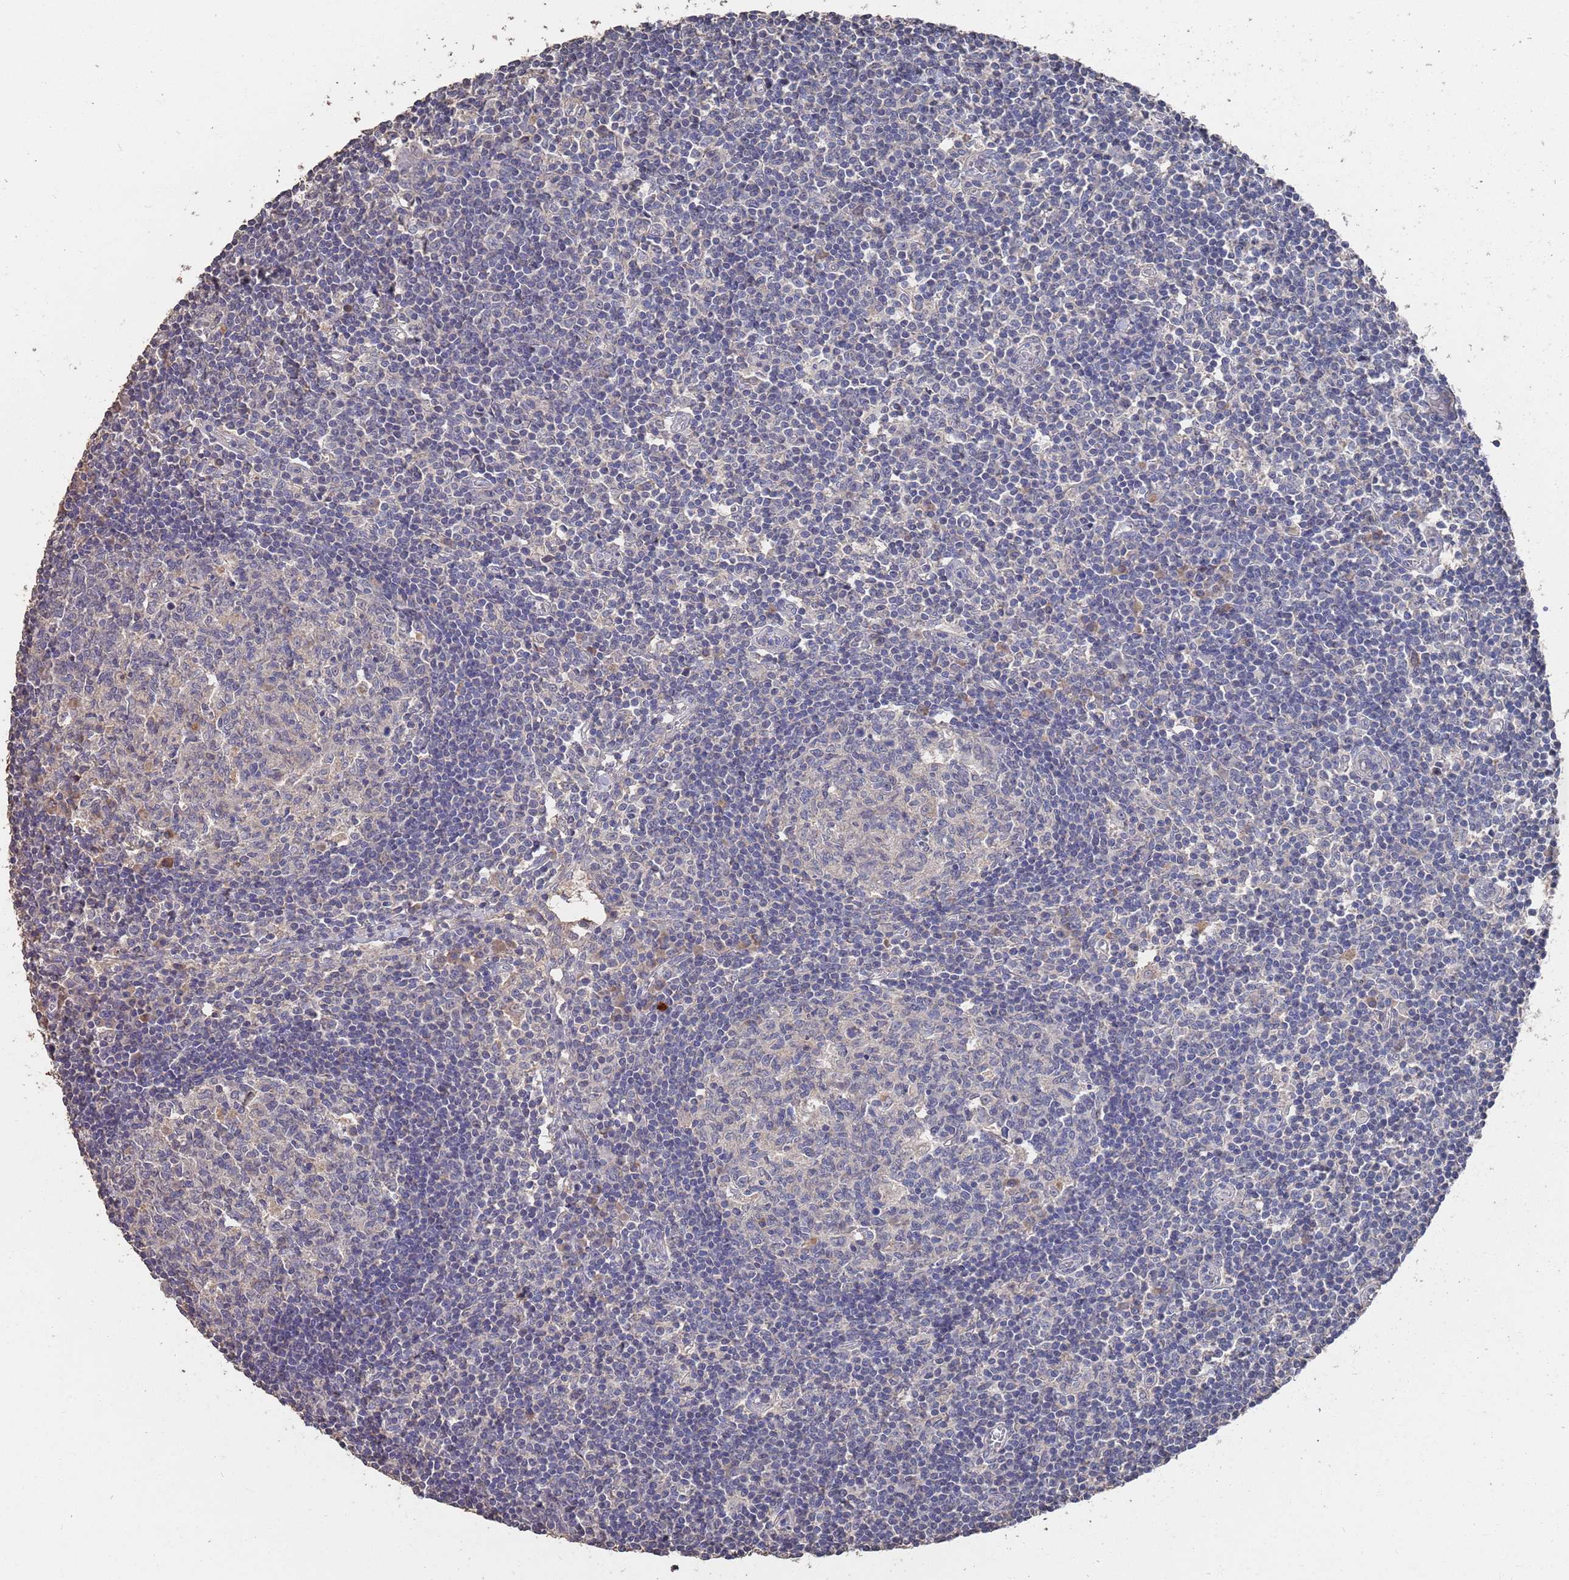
{"staining": {"intensity": "negative", "quantity": "none", "location": "none"}, "tissue": "lymph node", "cell_type": "Germinal center cells", "image_type": "normal", "snomed": [{"axis": "morphology", "description": "Normal tissue, NOS"}, {"axis": "topography", "description": "Lymph node"}], "caption": "Protein analysis of benign lymph node displays no significant staining in germinal center cells.", "gene": "BTBD18", "patient": {"sex": "female", "age": 55}}